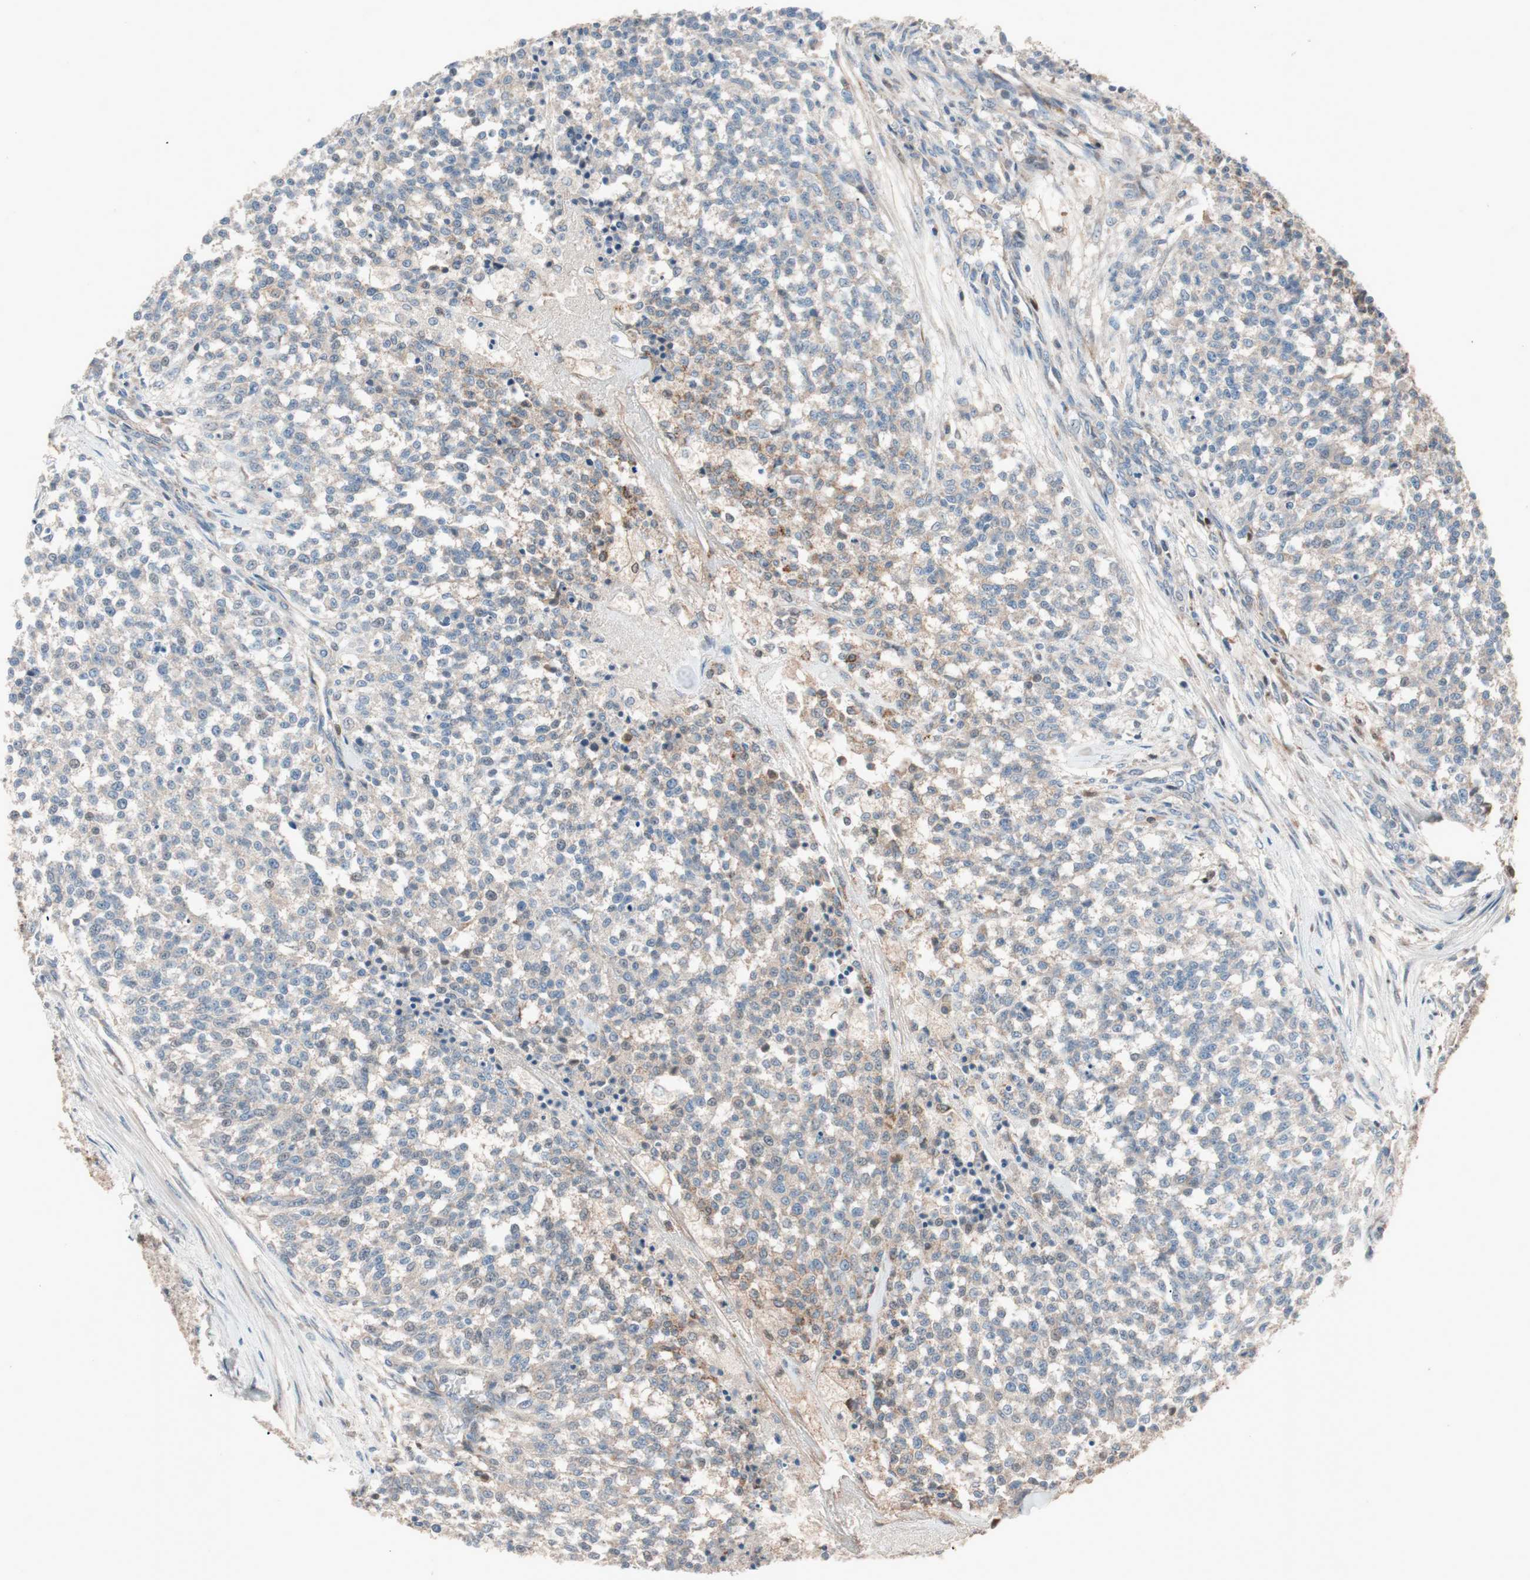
{"staining": {"intensity": "weak", "quantity": "25%-75%", "location": "cytoplasmic/membranous"}, "tissue": "testis cancer", "cell_type": "Tumor cells", "image_type": "cancer", "snomed": [{"axis": "morphology", "description": "Seminoma, NOS"}, {"axis": "topography", "description": "Testis"}], "caption": "DAB (3,3'-diaminobenzidine) immunohistochemical staining of human testis seminoma reveals weak cytoplasmic/membranous protein positivity in approximately 25%-75% of tumor cells.", "gene": "FAAH", "patient": {"sex": "male", "age": 59}}